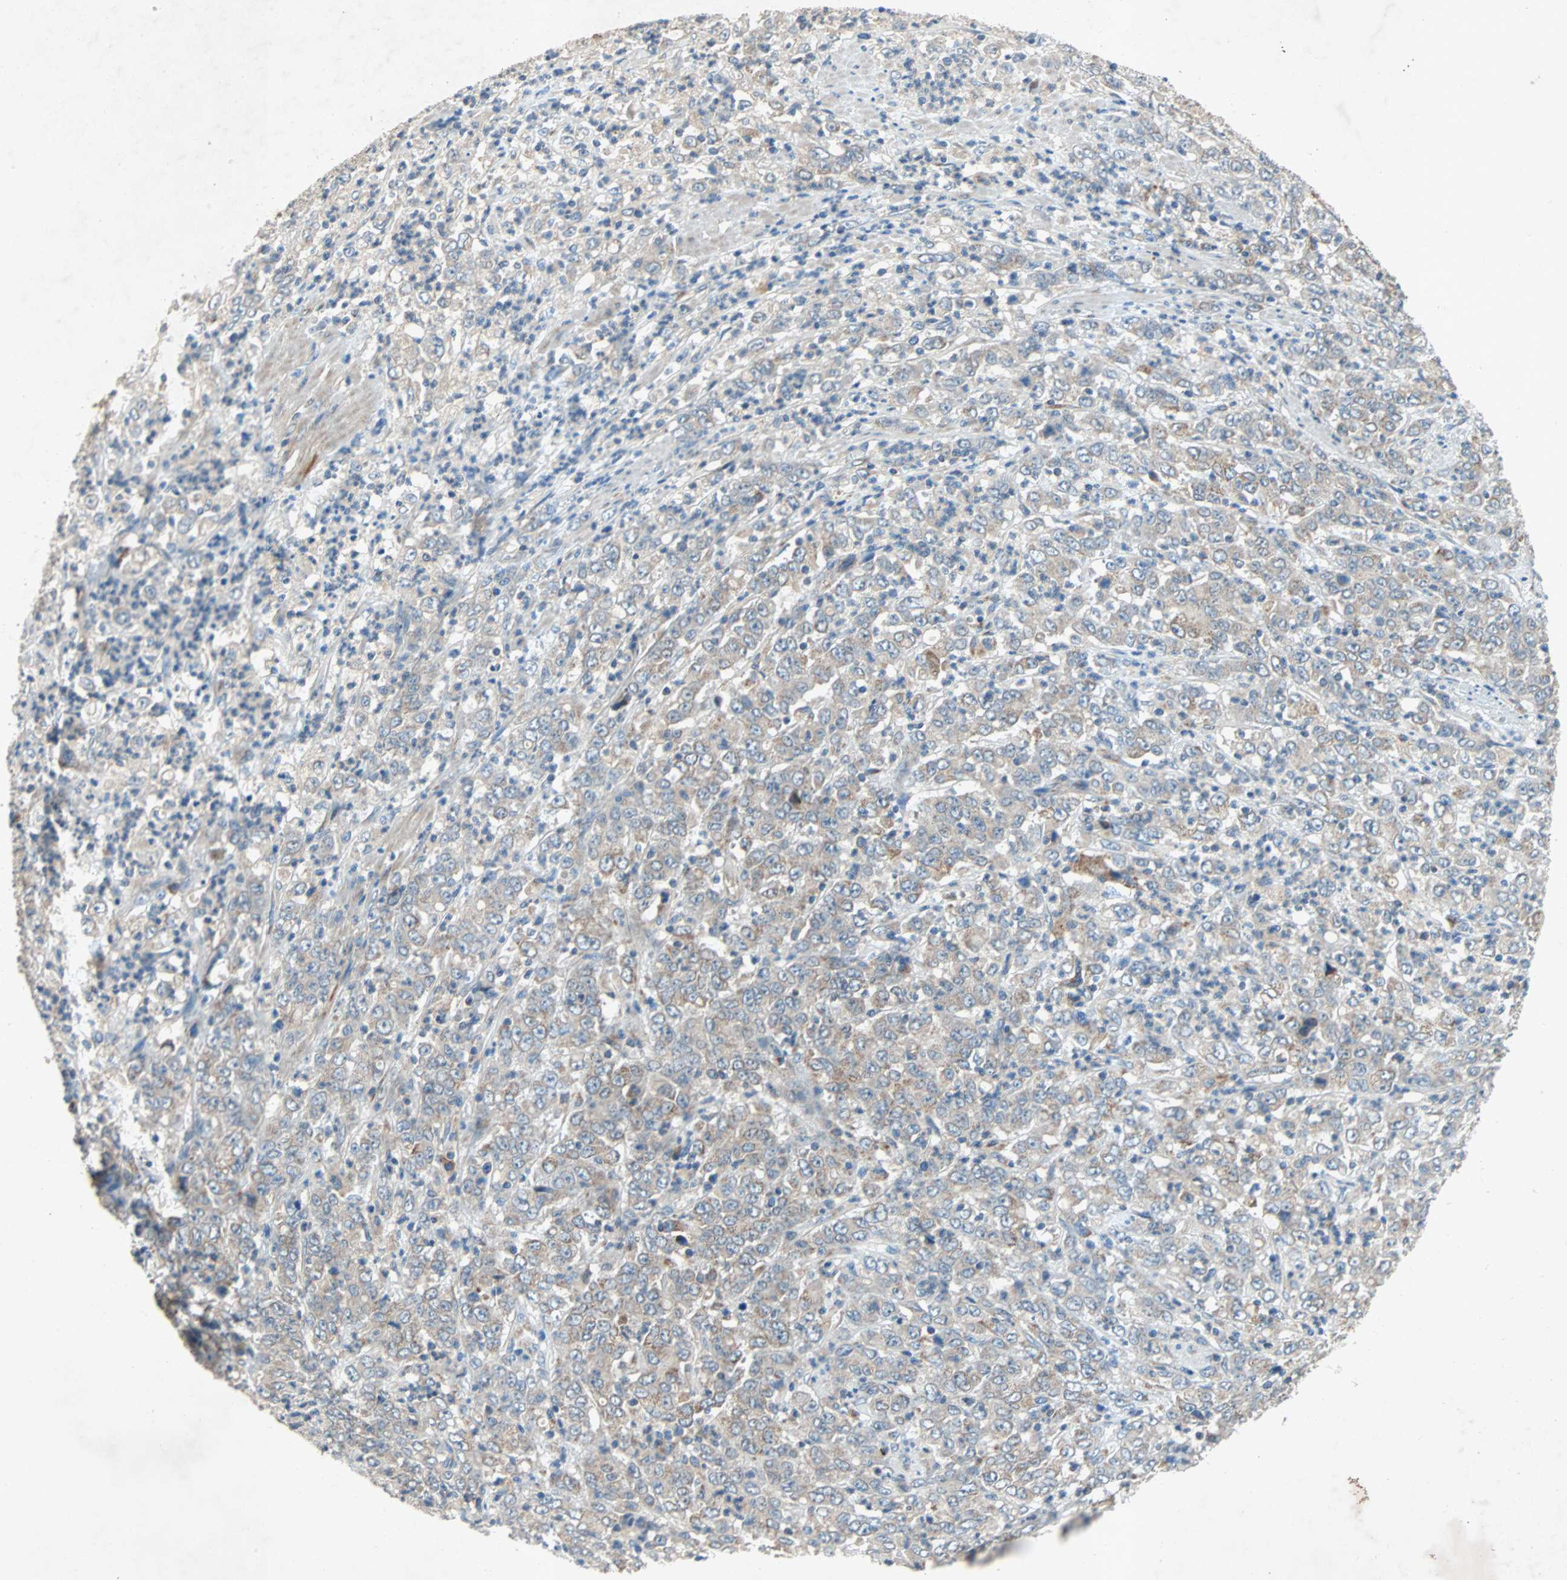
{"staining": {"intensity": "moderate", "quantity": "25%-75%", "location": "cytoplasmic/membranous"}, "tissue": "stomach cancer", "cell_type": "Tumor cells", "image_type": "cancer", "snomed": [{"axis": "morphology", "description": "Adenocarcinoma, NOS"}, {"axis": "topography", "description": "Stomach, lower"}], "caption": "Immunohistochemistry photomicrograph of neoplastic tissue: stomach cancer (adenocarcinoma) stained using IHC shows medium levels of moderate protein expression localized specifically in the cytoplasmic/membranous of tumor cells, appearing as a cytoplasmic/membranous brown color.", "gene": "XYLT1", "patient": {"sex": "female", "age": 71}}